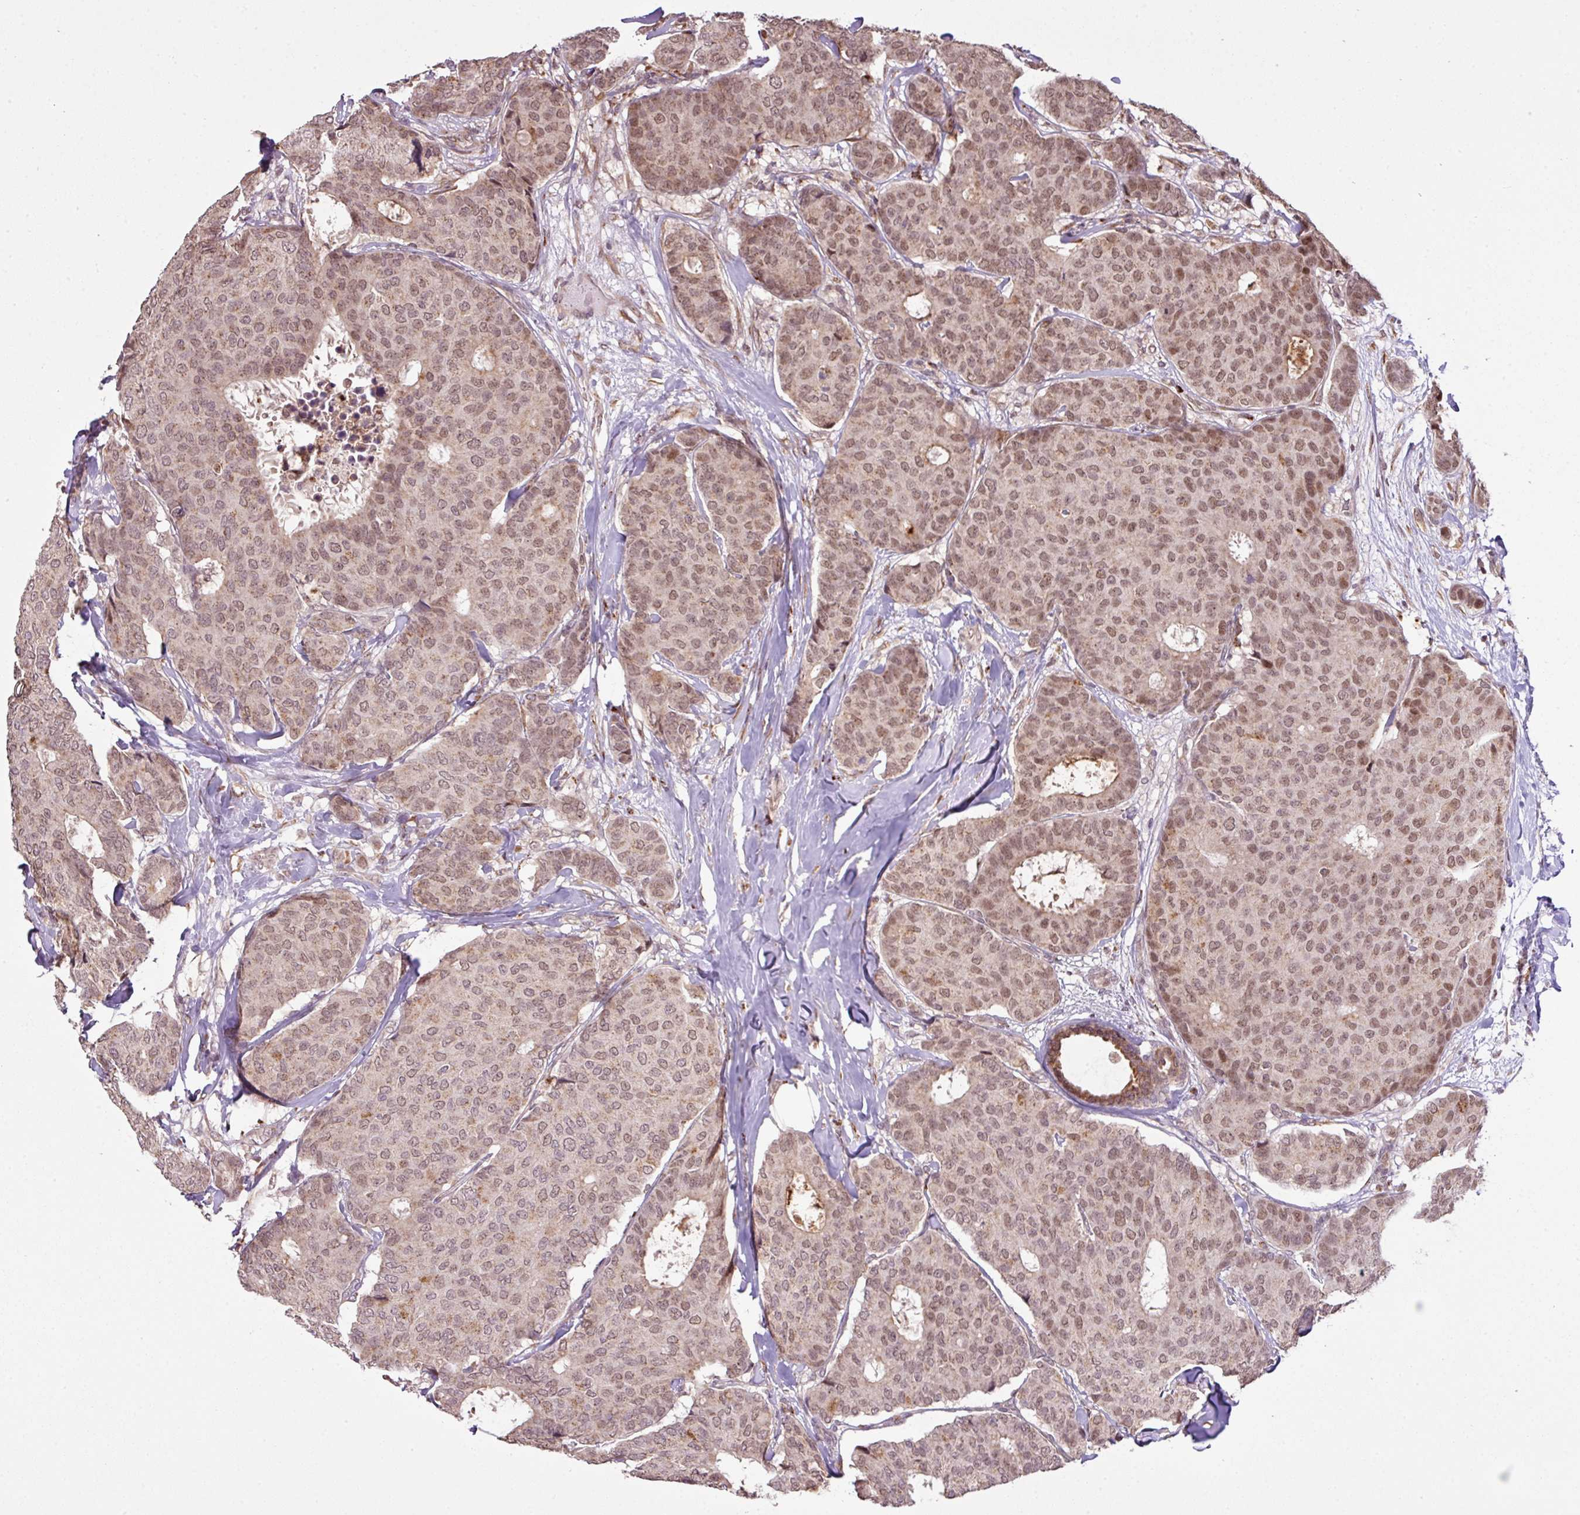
{"staining": {"intensity": "moderate", "quantity": ">75%", "location": "cytoplasmic/membranous,nuclear"}, "tissue": "breast cancer", "cell_type": "Tumor cells", "image_type": "cancer", "snomed": [{"axis": "morphology", "description": "Duct carcinoma"}, {"axis": "topography", "description": "Breast"}], "caption": "Protein expression analysis of breast invasive ductal carcinoma shows moderate cytoplasmic/membranous and nuclear expression in approximately >75% of tumor cells.", "gene": "SMCO4", "patient": {"sex": "female", "age": 75}}